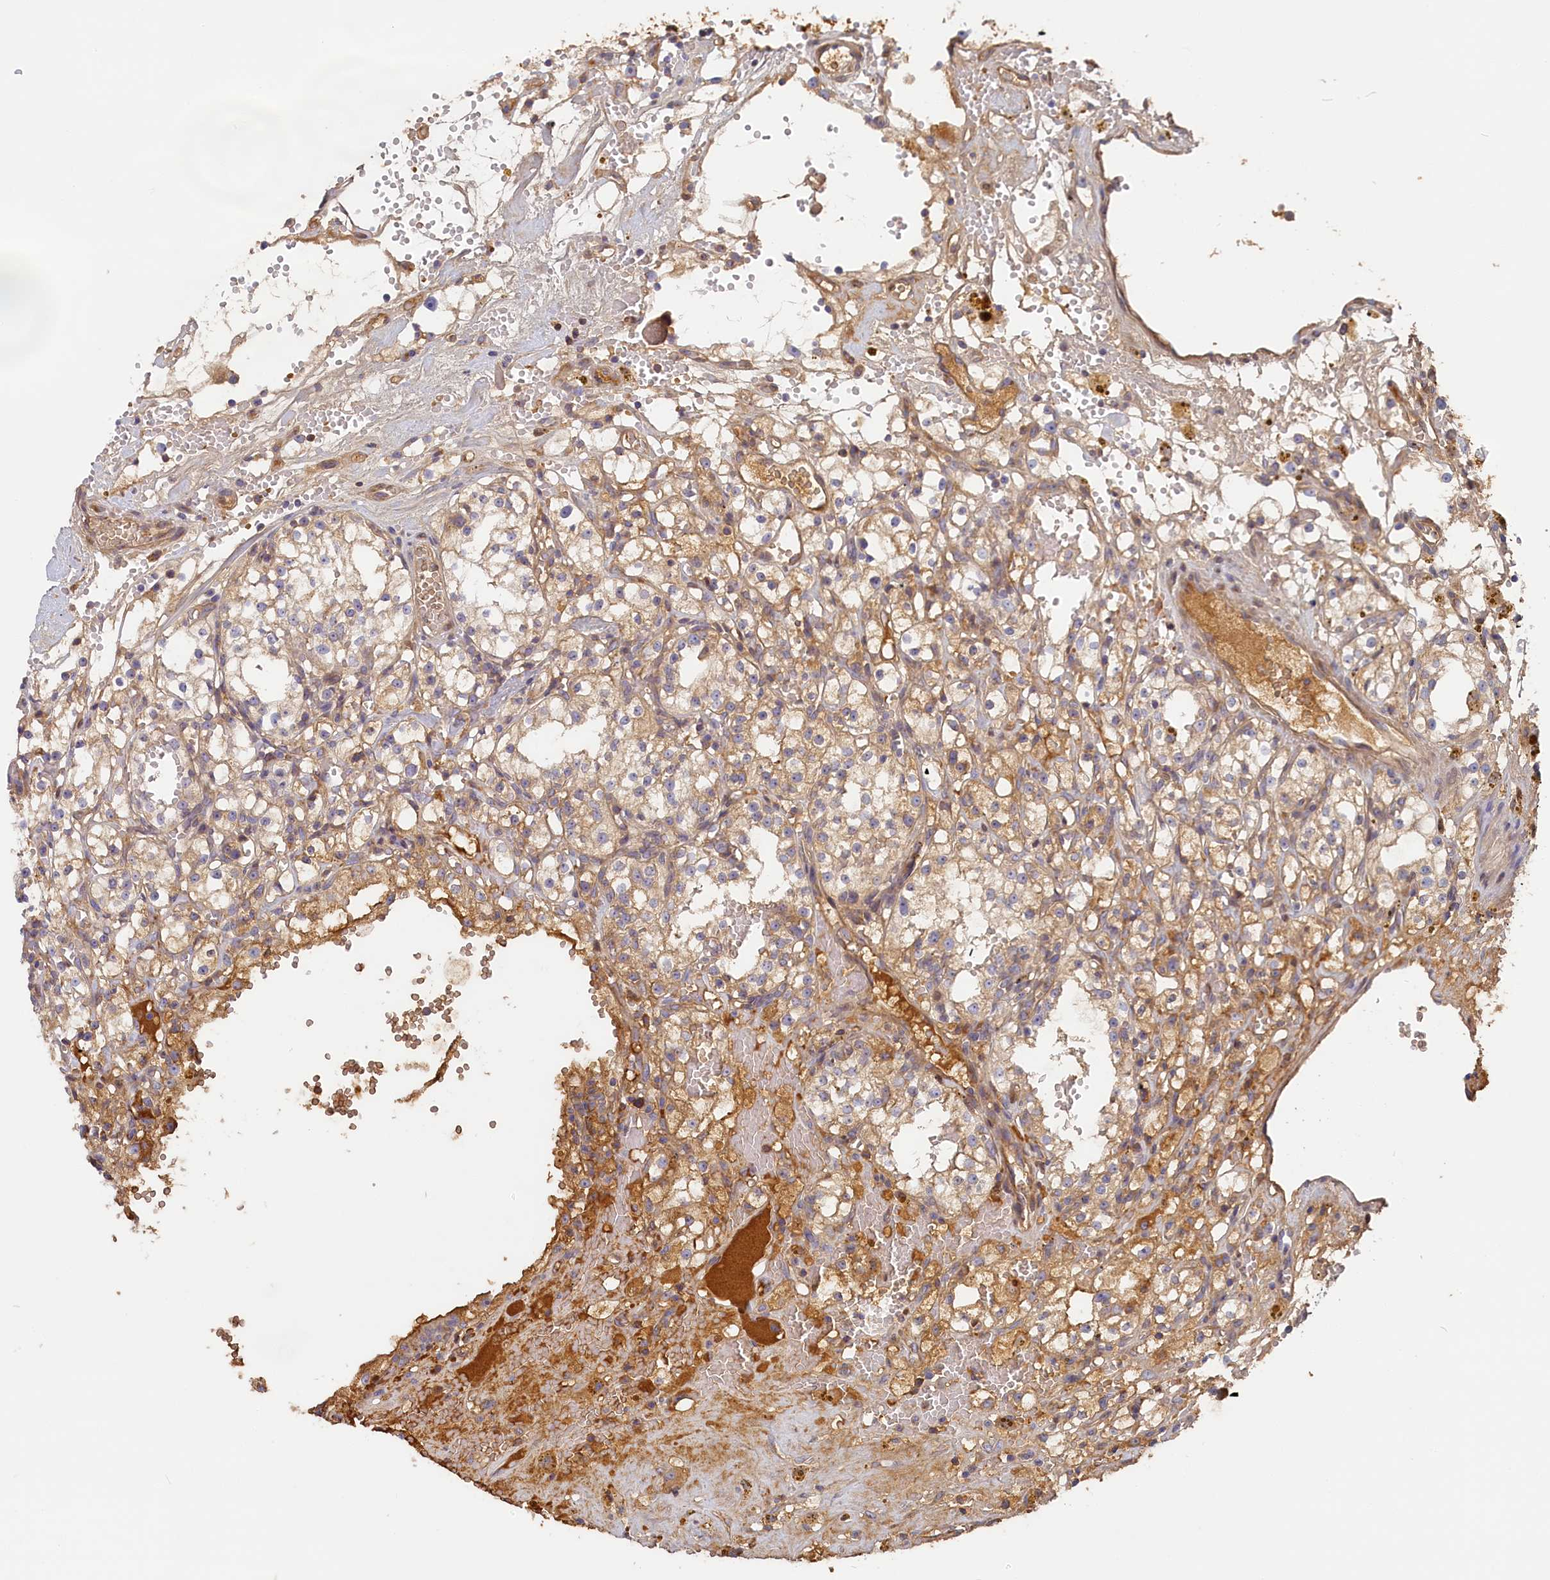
{"staining": {"intensity": "weak", "quantity": "25%-75%", "location": "cytoplasmic/membranous"}, "tissue": "renal cancer", "cell_type": "Tumor cells", "image_type": "cancer", "snomed": [{"axis": "morphology", "description": "Adenocarcinoma, NOS"}, {"axis": "topography", "description": "Kidney"}], "caption": "There is low levels of weak cytoplasmic/membranous positivity in tumor cells of renal cancer, as demonstrated by immunohistochemical staining (brown color).", "gene": "STX16", "patient": {"sex": "male", "age": 56}}